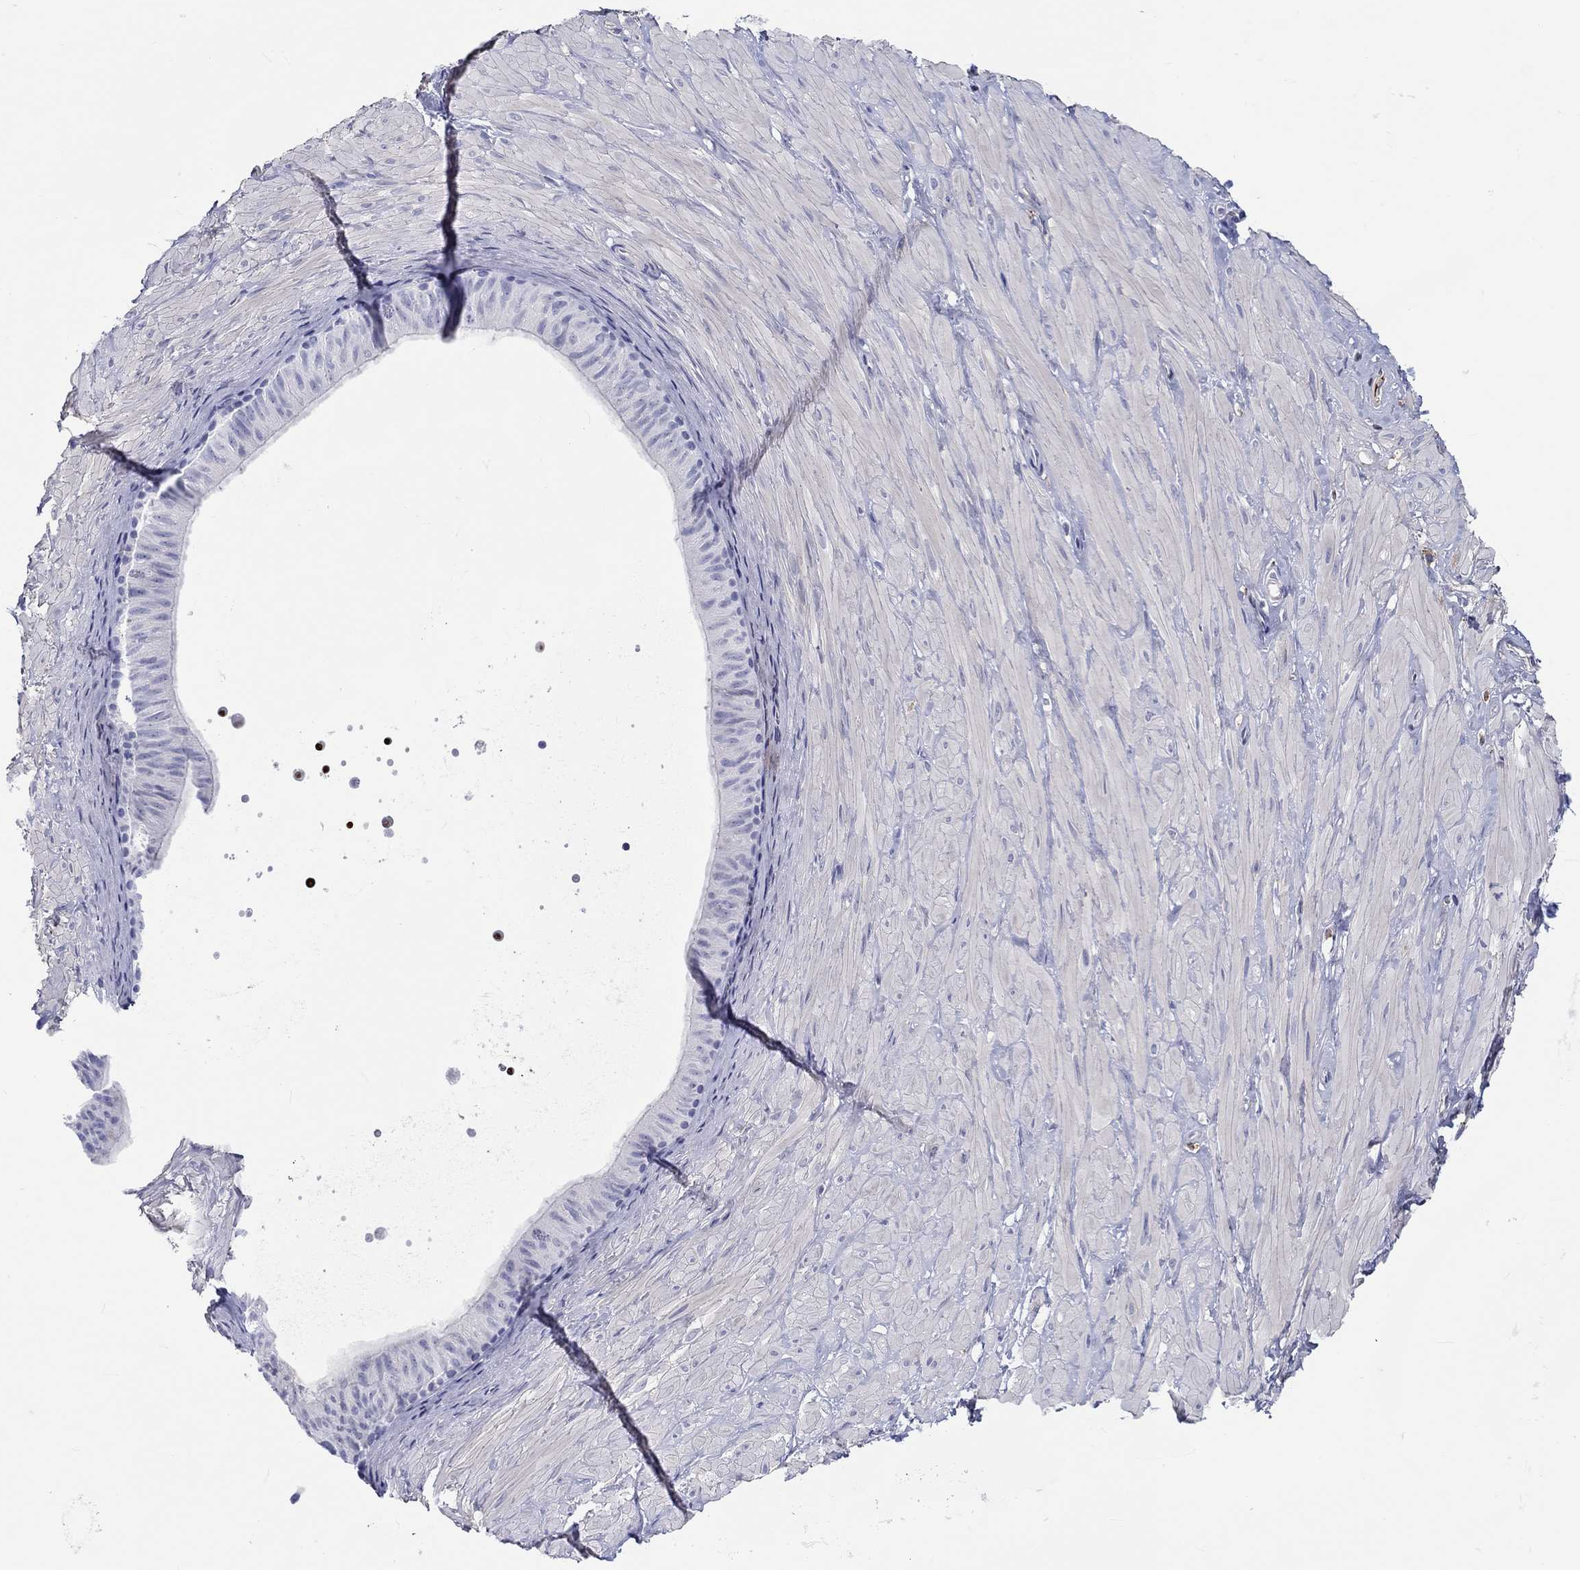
{"staining": {"intensity": "negative", "quantity": "none", "location": "none"}, "tissue": "adipose tissue", "cell_type": "Adipocytes", "image_type": "normal", "snomed": [{"axis": "morphology", "description": "Normal tissue, NOS"}, {"axis": "topography", "description": "Smooth muscle"}, {"axis": "topography", "description": "Peripheral nerve tissue"}], "caption": "IHC micrograph of benign human adipose tissue stained for a protein (brown), which displays no positivity in adipocytes. (Brightfield microscopy of DAB immunohistochemistry at high magnification).", "gene": "CDY1B", "patient": {"sex": "male", "age": 22}}